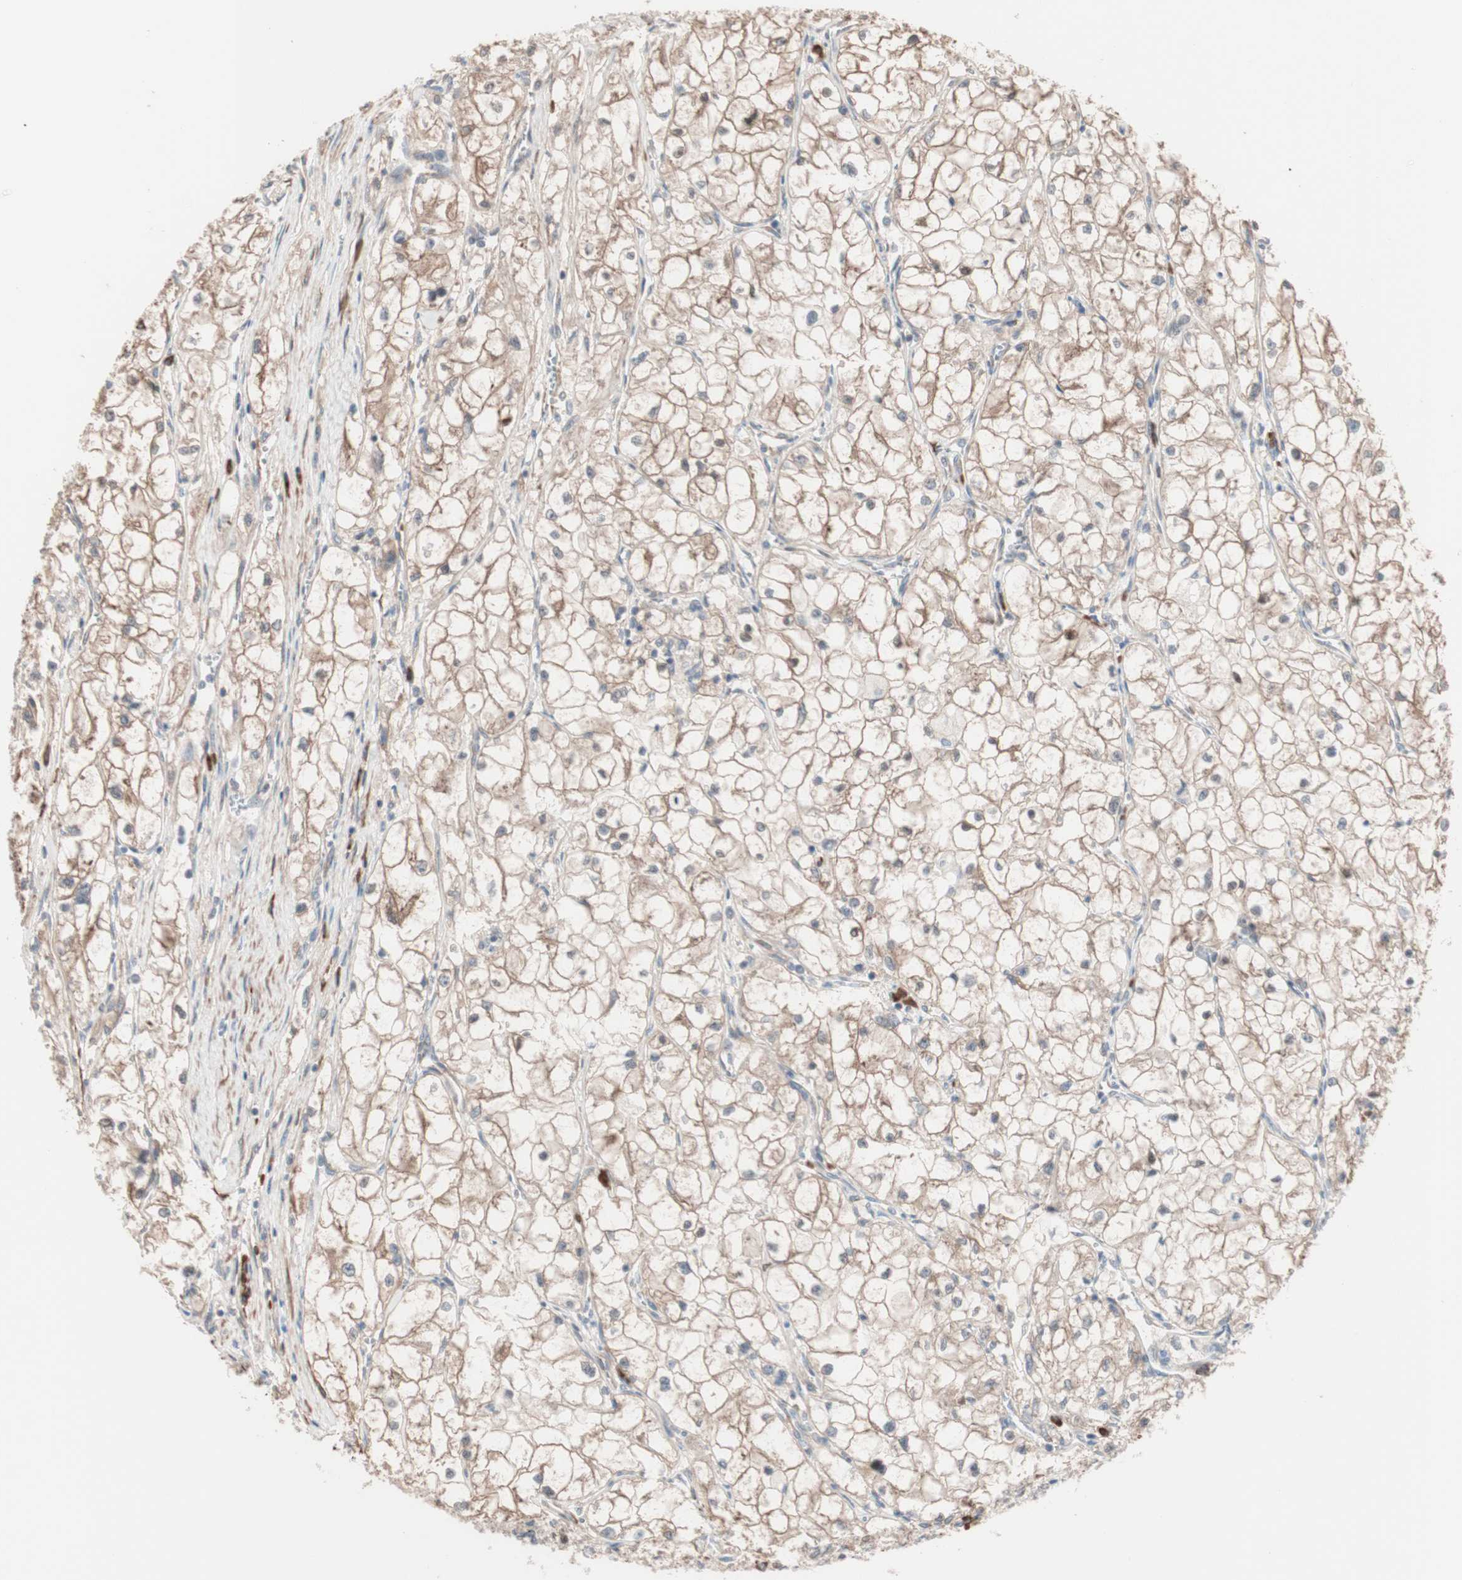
{"staining": {"intensity": "weak", "quantity": "25%-75%", "location": "cytoplasmic/membranous"}, "tissue": "renal cancer", "cell_type": "Tumor cells", "image_type": "cancer", "snomed": [{"axis": "morphology", "description": "Adenocarcinoma, NOS"}, {"axis": "topography", "description": "Kidney"}], "caption": "Renal cancer stained for a protein shows weak cytoplasmic/membranous positivity in tumor cells.", "gene": "ALG5", "patient": {"sex": "female", "age": 70}}